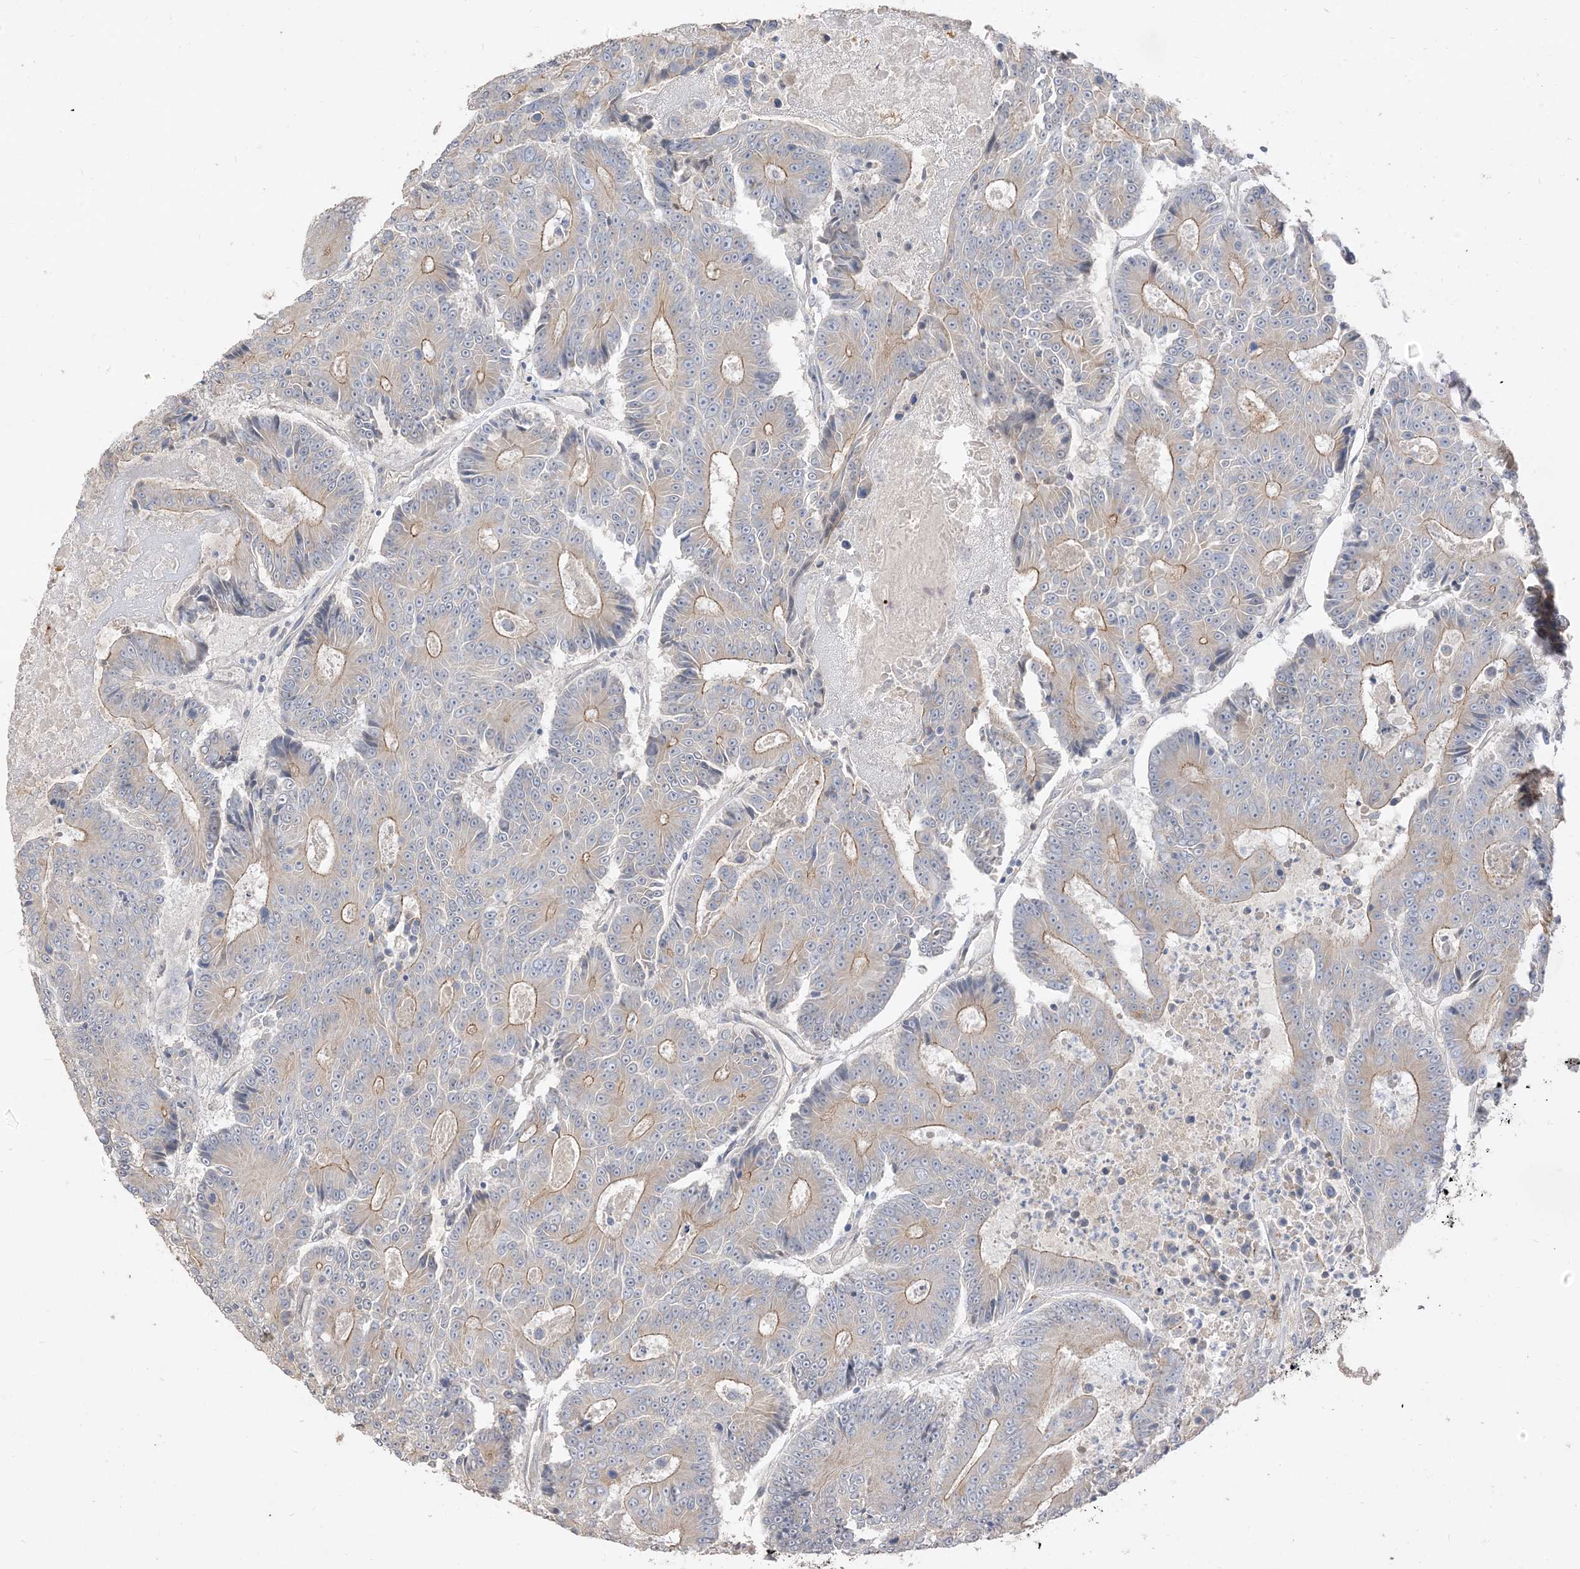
{"staining": {"intensity": "moderate", "quantity": "25%-75%", "location": "cytoplasmic/membranous"}, "tissue": "colorectal cancer", "cell_type": "Tumor cells", "image_type": "cancer", "snomed": [{"axis": "morphology", "description": "Adenocarcinoma, NOS"}, {"axis": "topography", "description": "Colon"}], "caption": "Immunohistochemistry (IHC) (DAB (3,3'-diaminobenzidine)) staining of adenocarcinoma (colorectal) shows moderate cytoplasmic/membranous protein positivity in approximately 25%-75% of tumor cells.", "gene": "RNF175", "patient": {"sex": "male", "age": 83}}